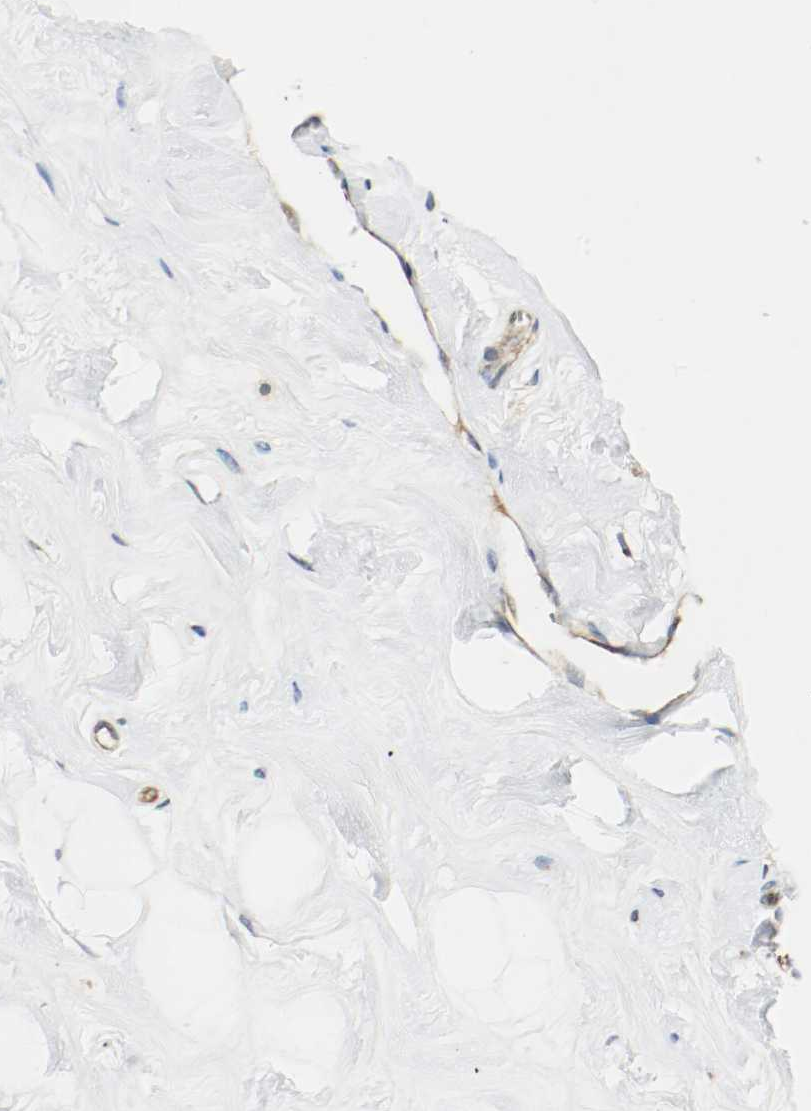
{"staining": {"intensity": "negative", "quantity": "none", "location": "none"}, "tissue": "breast", "cell_type": "Adipocytes", "image_type": "normal", "snomed": [{"axis": "morphology", "description": "Normal tissue, NOS"}, {"axis": "topography", "description": "Breast"}], "caption": "There is no significant staining in adipocytes of breast. (DAB IHC, high magnification).", "gene": "PLCG1", "patient": {"sex": "female", "age": 23}}